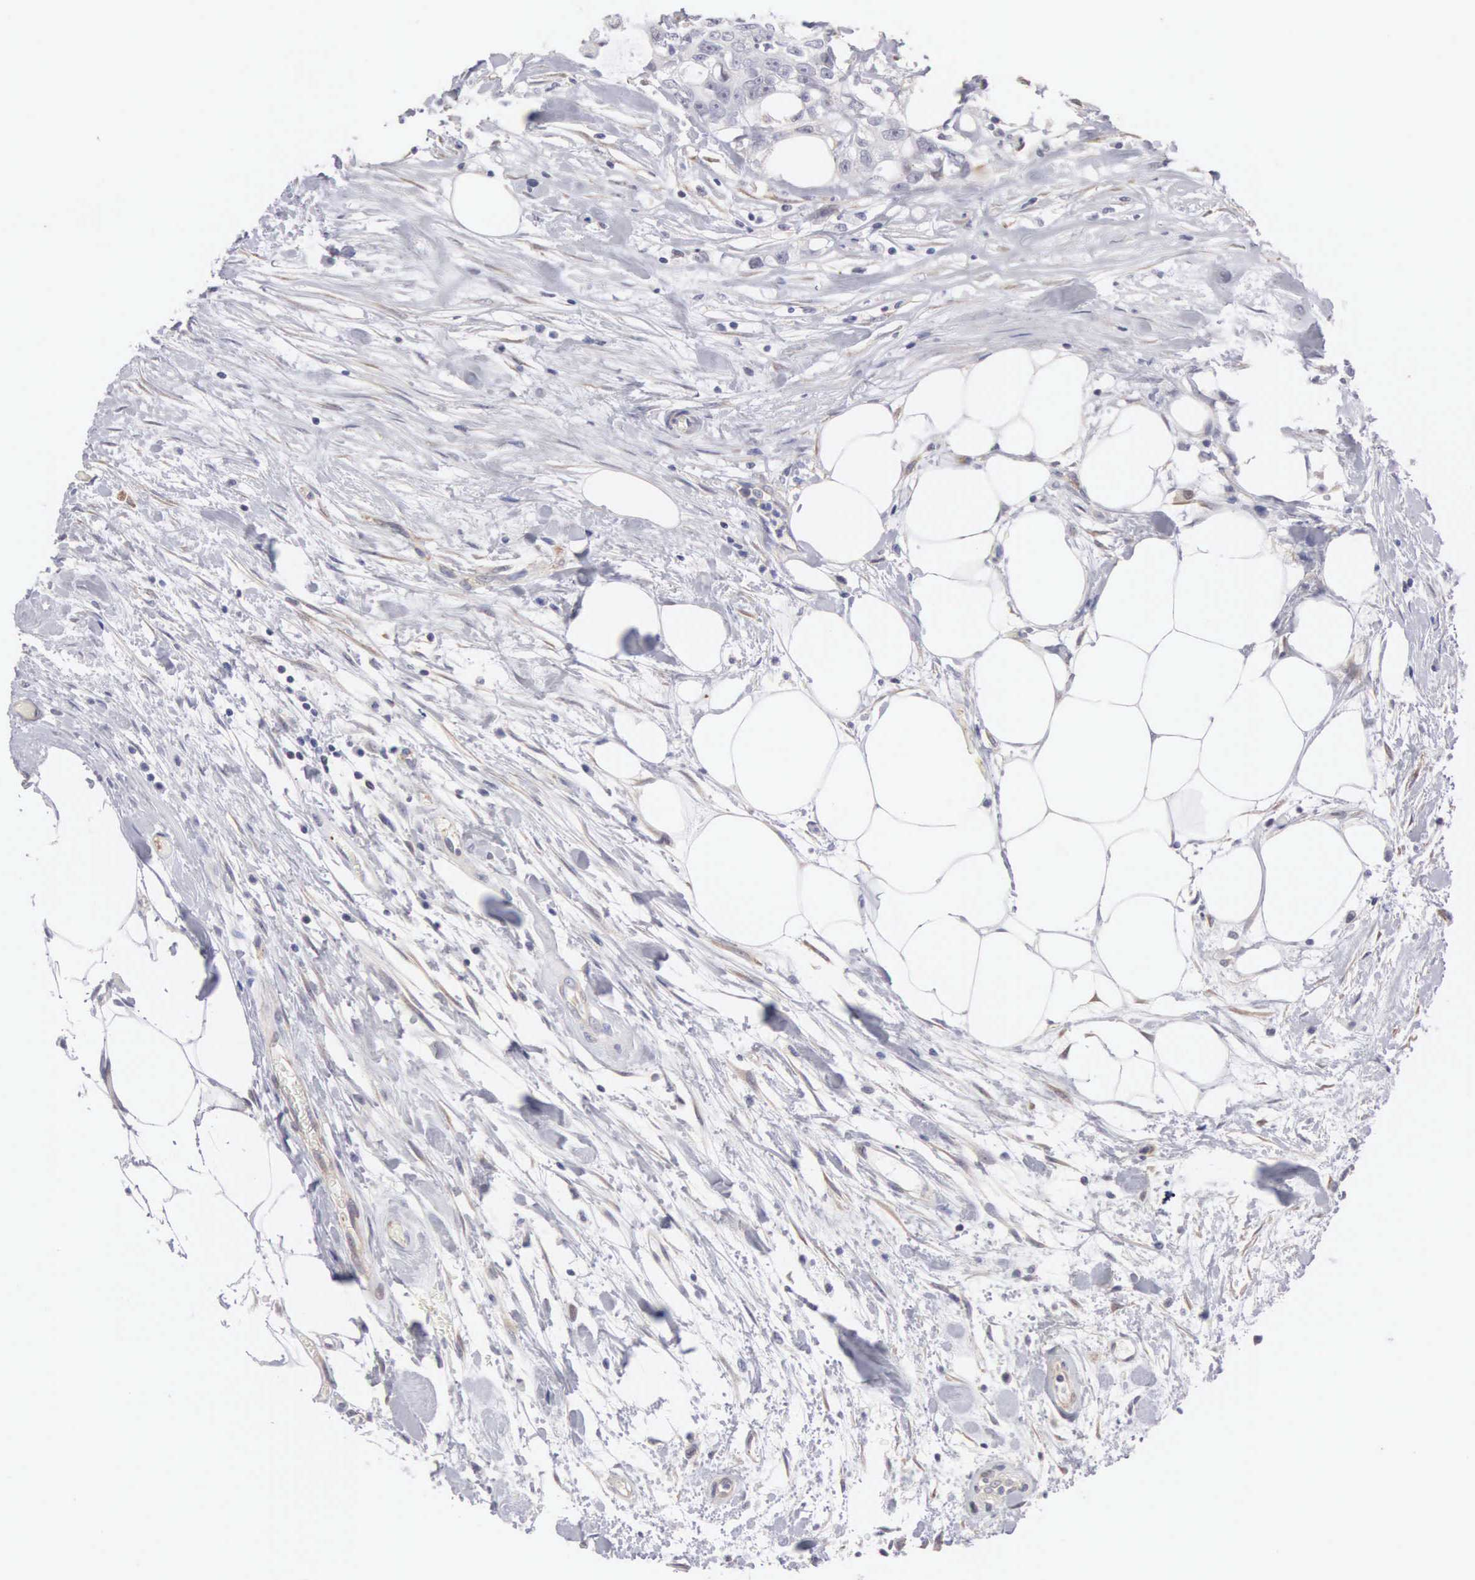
{"staining": {"intensity": "negative", "quantity": "none", "location": "none"}, "tissue": "colorectal cancer", "cell_type": "Tumor cells", "image_type": "cancer", "snomed": [{"axis": "morphology", "description": "Adenocarcinoma, NOS"}, {"axis": "topography", "description": "Rectum"}], "caption": "DAB immunohistochemical staining of human colorectal adenocarcinoma reveals no significant staining in tumor cells. (Brightfield microscopy of DAB IHC at high magnification).", "gene": "ELFN2", "patient": {"sex": "female", "age": 57}}